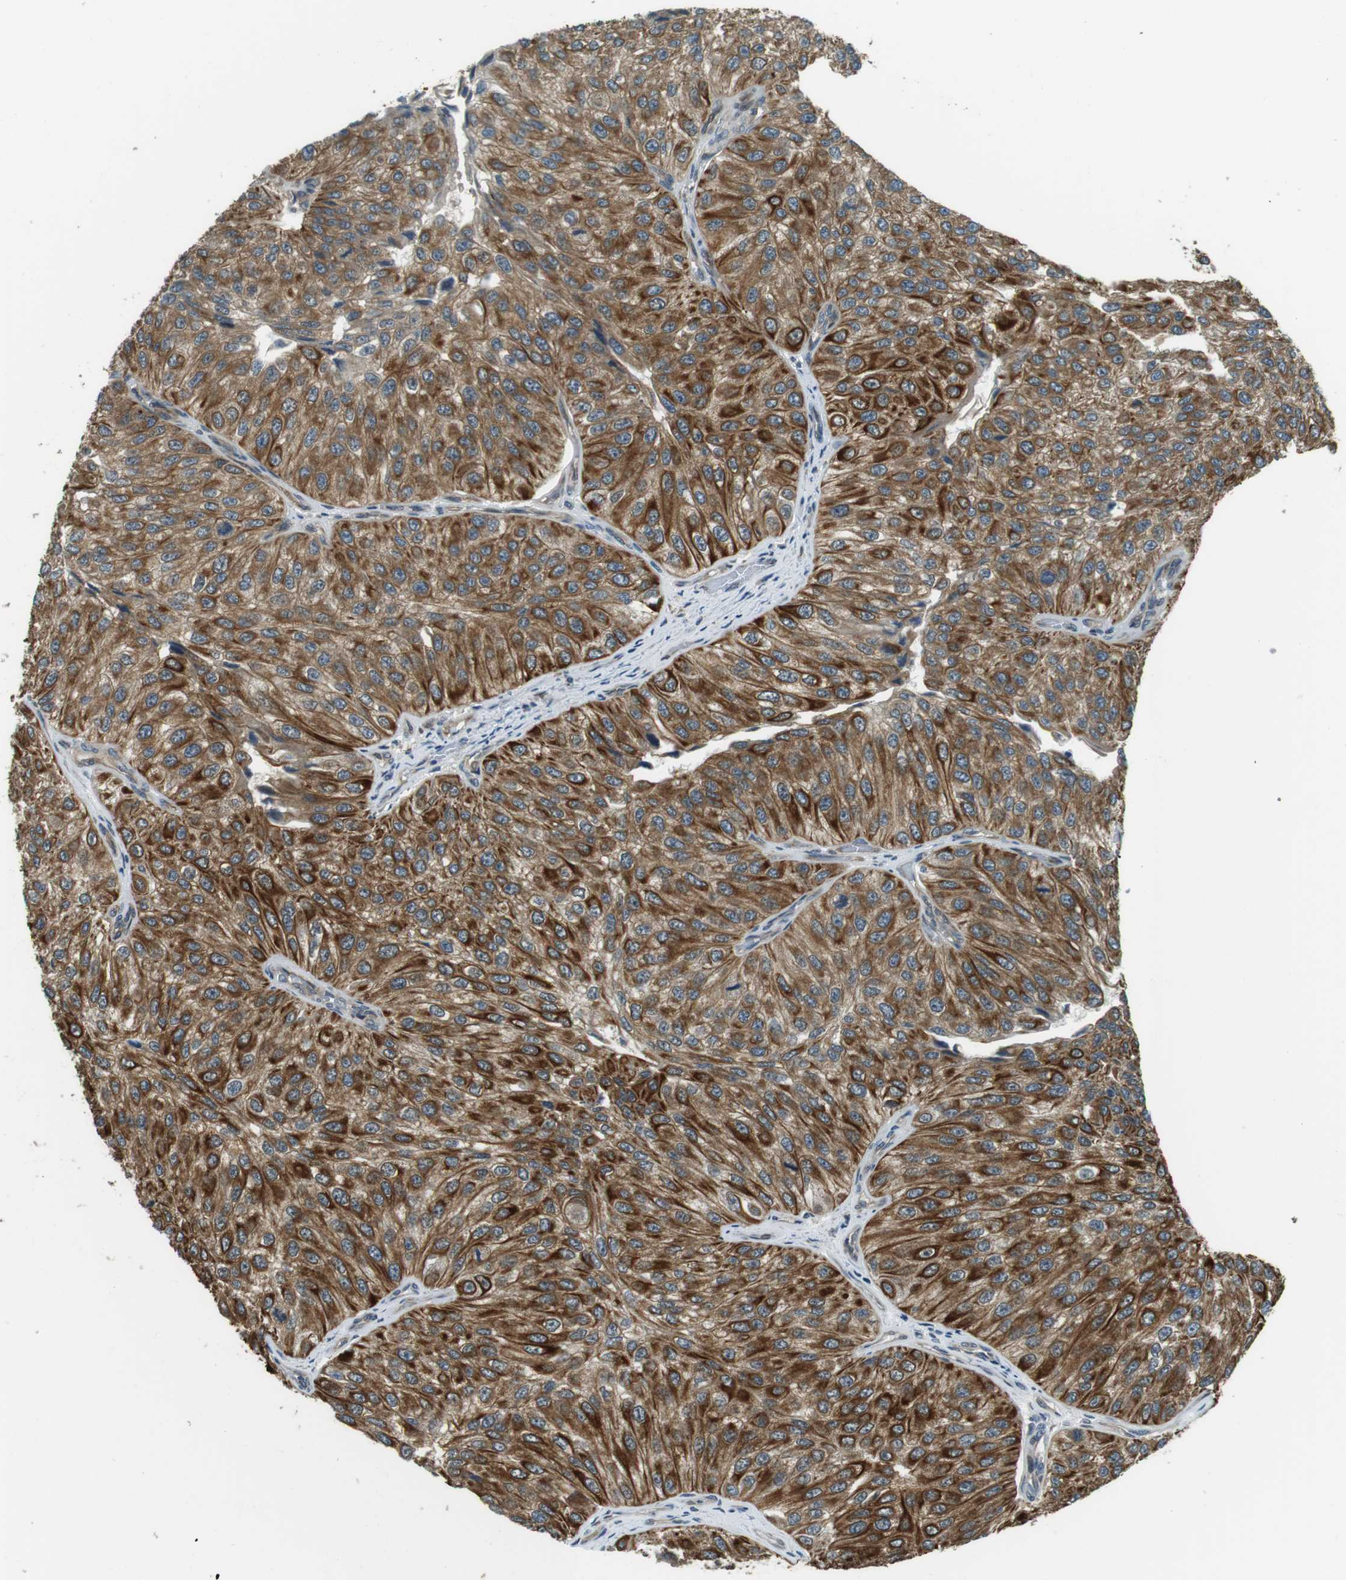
{"staining": {"intensity": "strong", "quantity": ">75%", "location": "cytoplasmic/membranous"}, "tissue": "urothelial cancer", "cell_type": "Tumor cells", "image_type": "cancer", "snomed": [{"axis": "morphology", "description": "Urothelial carcinoma, High grade"}, {"axis": "topography", "description": "Kidney"}, {"axis": "topography", "description": "Urinary bladder"}], "caption": "High-power microscopy captured an immunohistochemistry (IHC) photomicrograph of high-grade urothelial carcinoma, revealing strong cytoplasmic/membranous positivity in about >75% of tumor cells.", "gene": "TMEM74", "patient": {"sex": "male", "age": 77}}